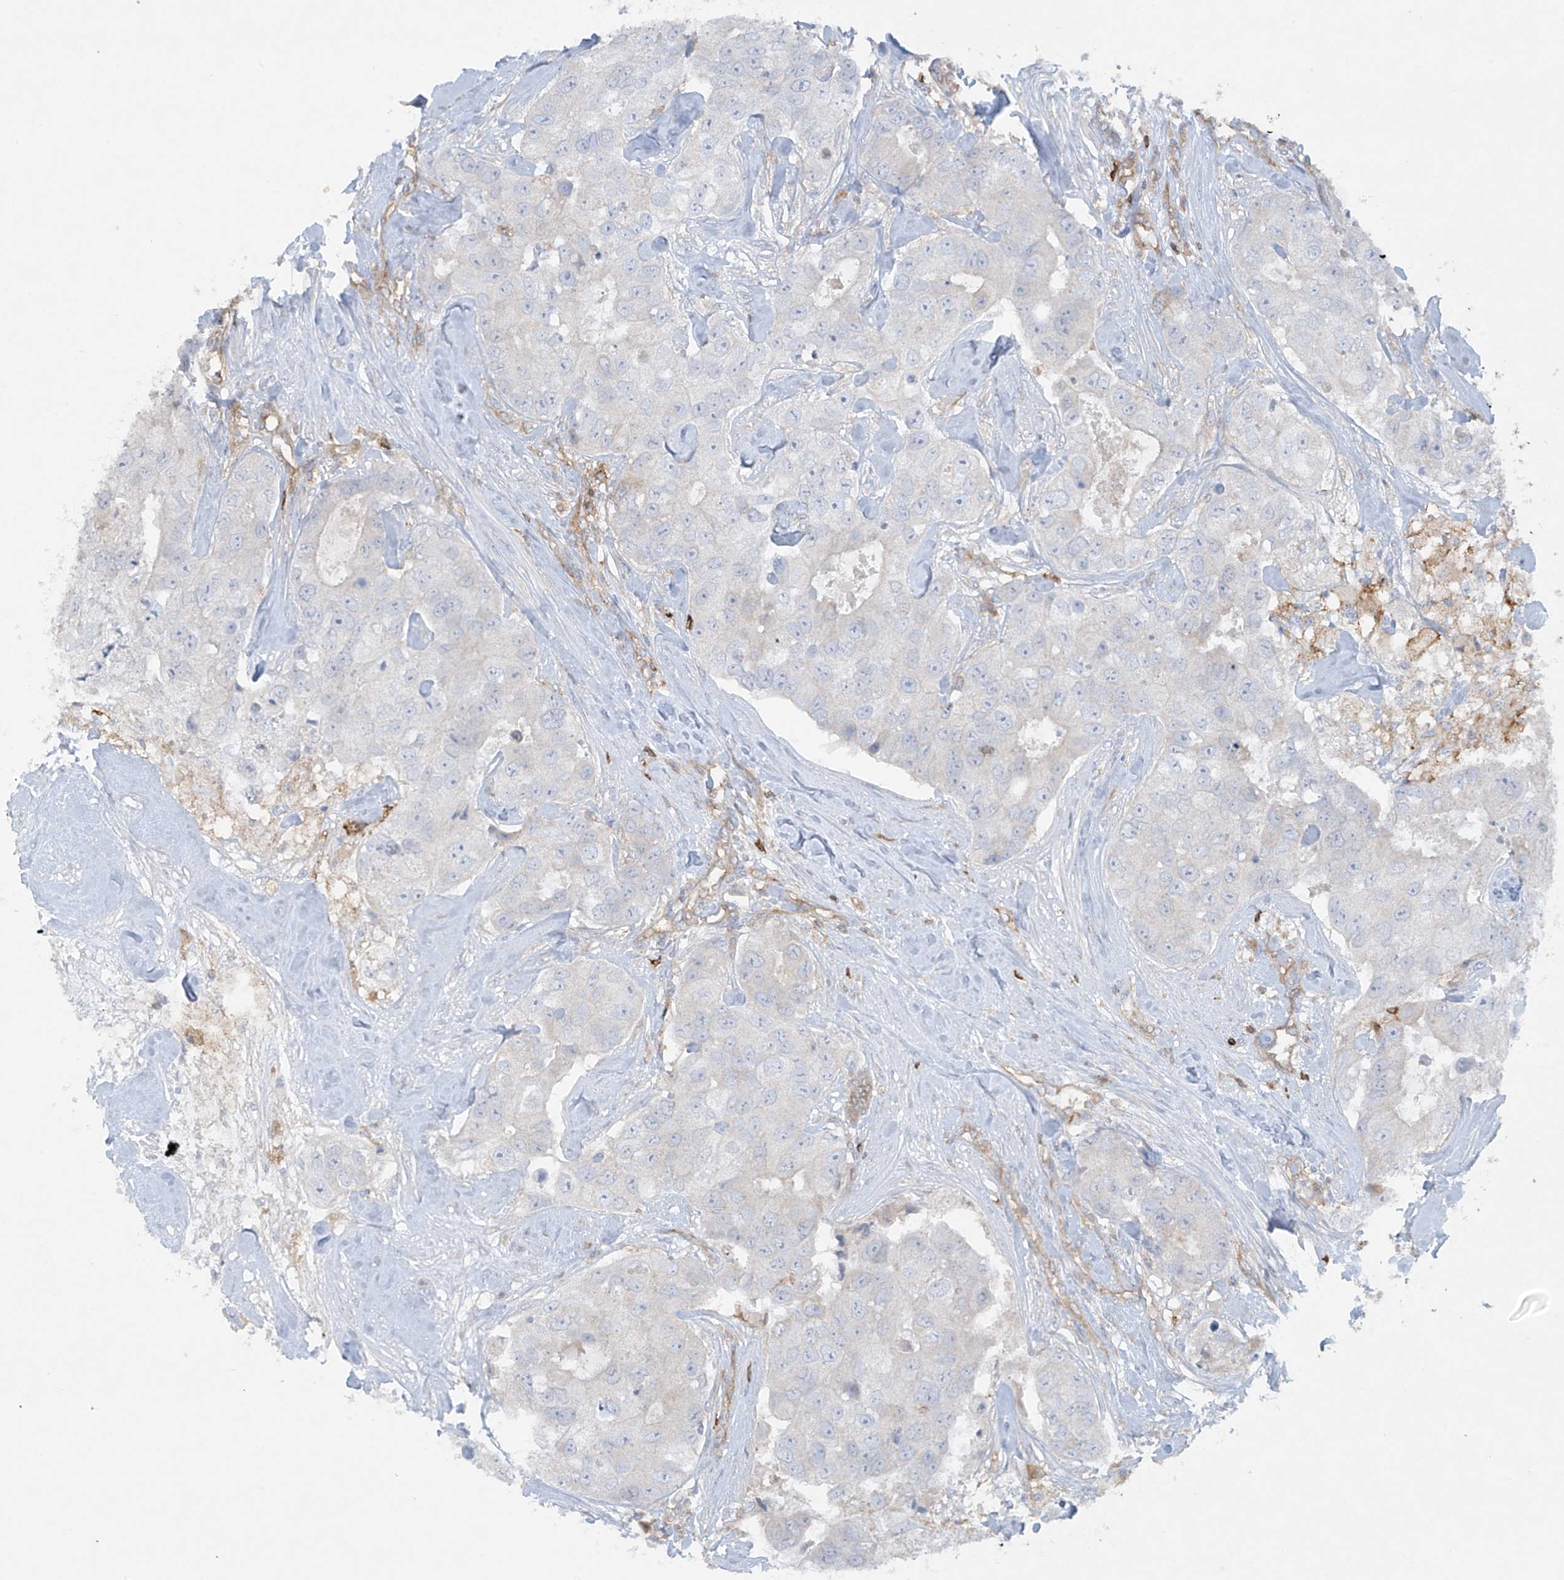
{"staining": {"intensity": "negative", "quantity": "none", "location": "none"}, "tissue": "breast cancer", "cell_type": "Tumor cells", "image_type": "cancer", "snomed": [{"axis": "morphology", "description": "Duct carcinoma"}, {"axis": "topography", "description": "Breast"}], "caption": "This is a photomicrograph of immunohistochemistry staining of breast intraductal carcinoma, which shows no expression in tumor cells.", "gene": "HLA-E", "patient": {"sex": "female", "age": 62}}